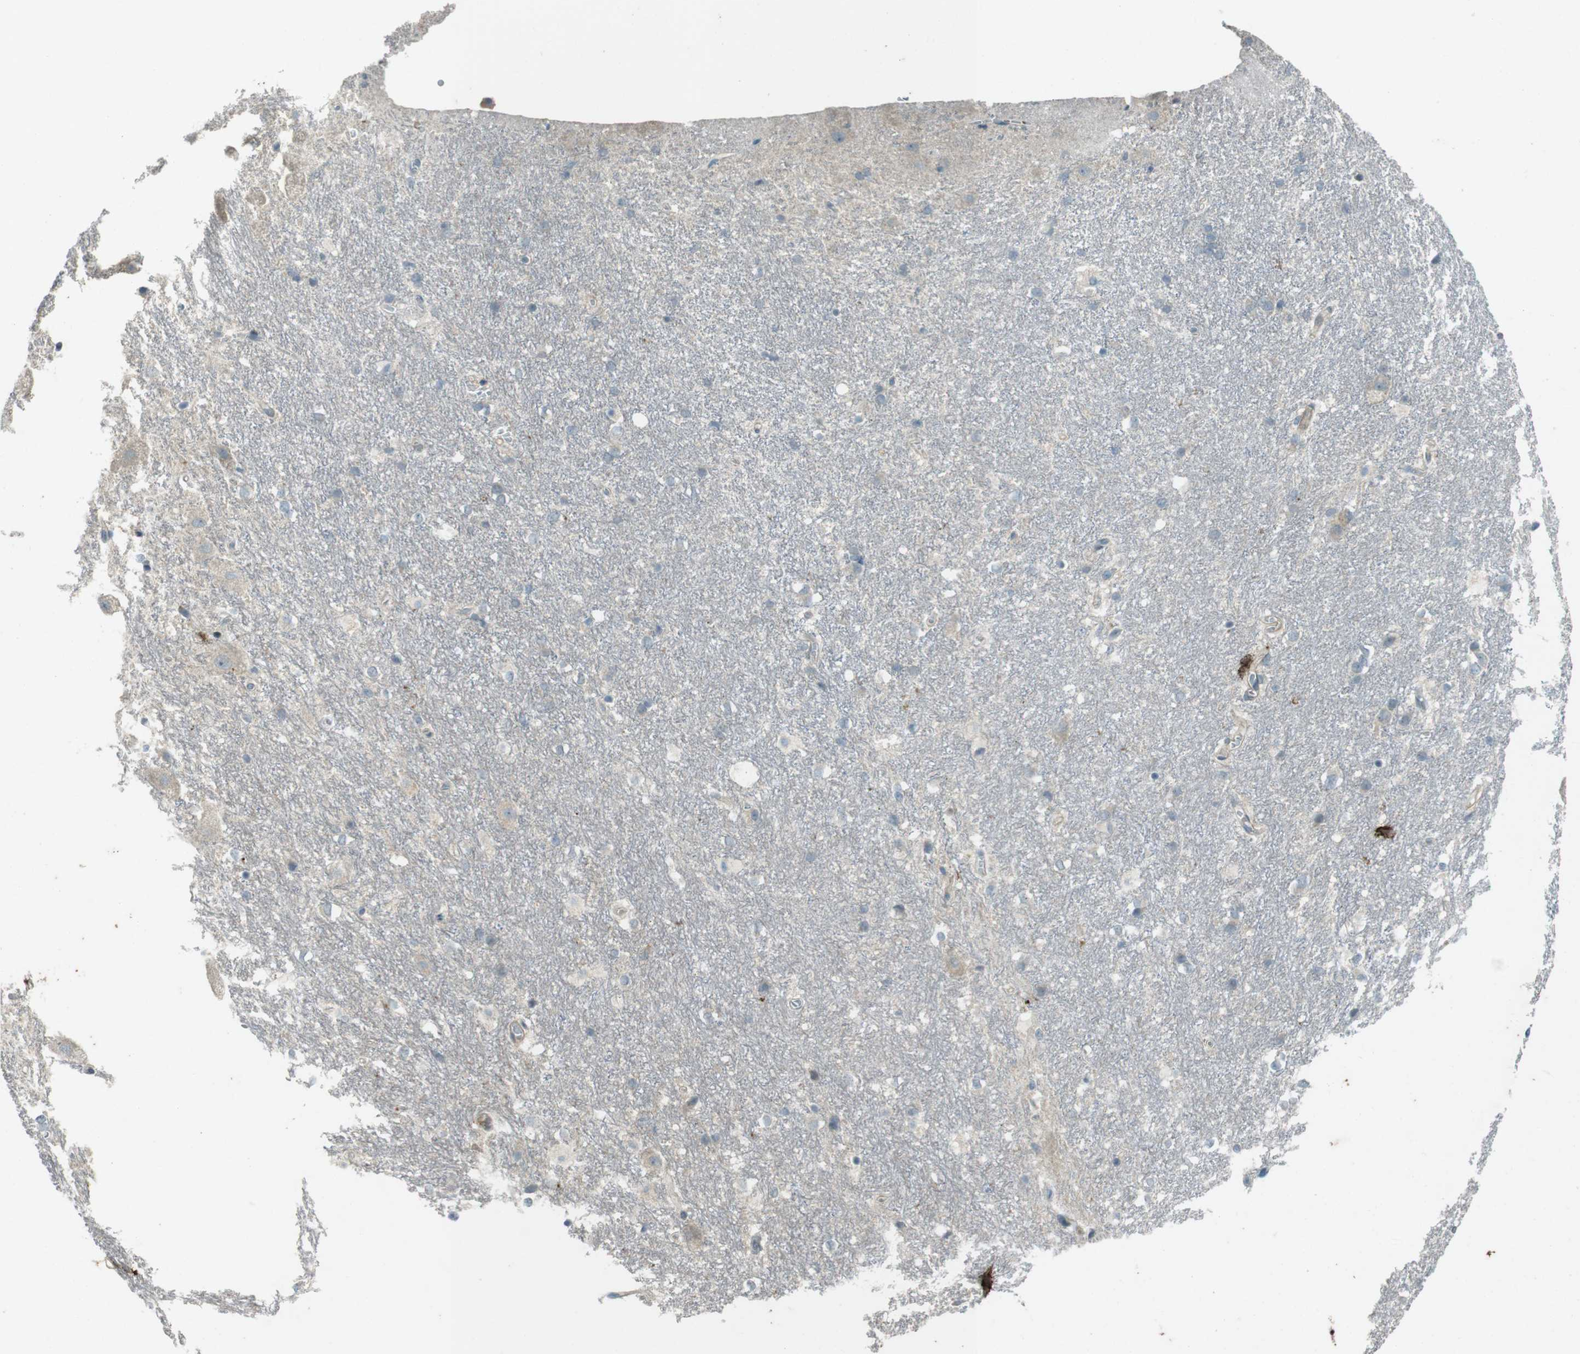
{"staining": {"intensity": "weak", "quantity": "<25%", "location": "cytoplasmic/membranous"}, "tissue": "hippocampus", "cell_type": "Glial cells", "image_type": "normal", "snomed": [{"axis": "morphology", "description": "Normal tissue, NOS"}, {"axis": "topography", "description": "Hippocampus"}], "caption": "High magnification brightfield microscopy of unremarkable hippocampus stained with DAB (brown) and counterstained with hematoxylin (blue): glial cells show no significant positivity. (Stains: DAB (3,3'-diaminobenzidine) IHC with hematoxylin counter stain, Microscopy: brightfield microscopy at high magnification).", "gene": "ZYX", "patient": {"sex": "female", "age": 19}}